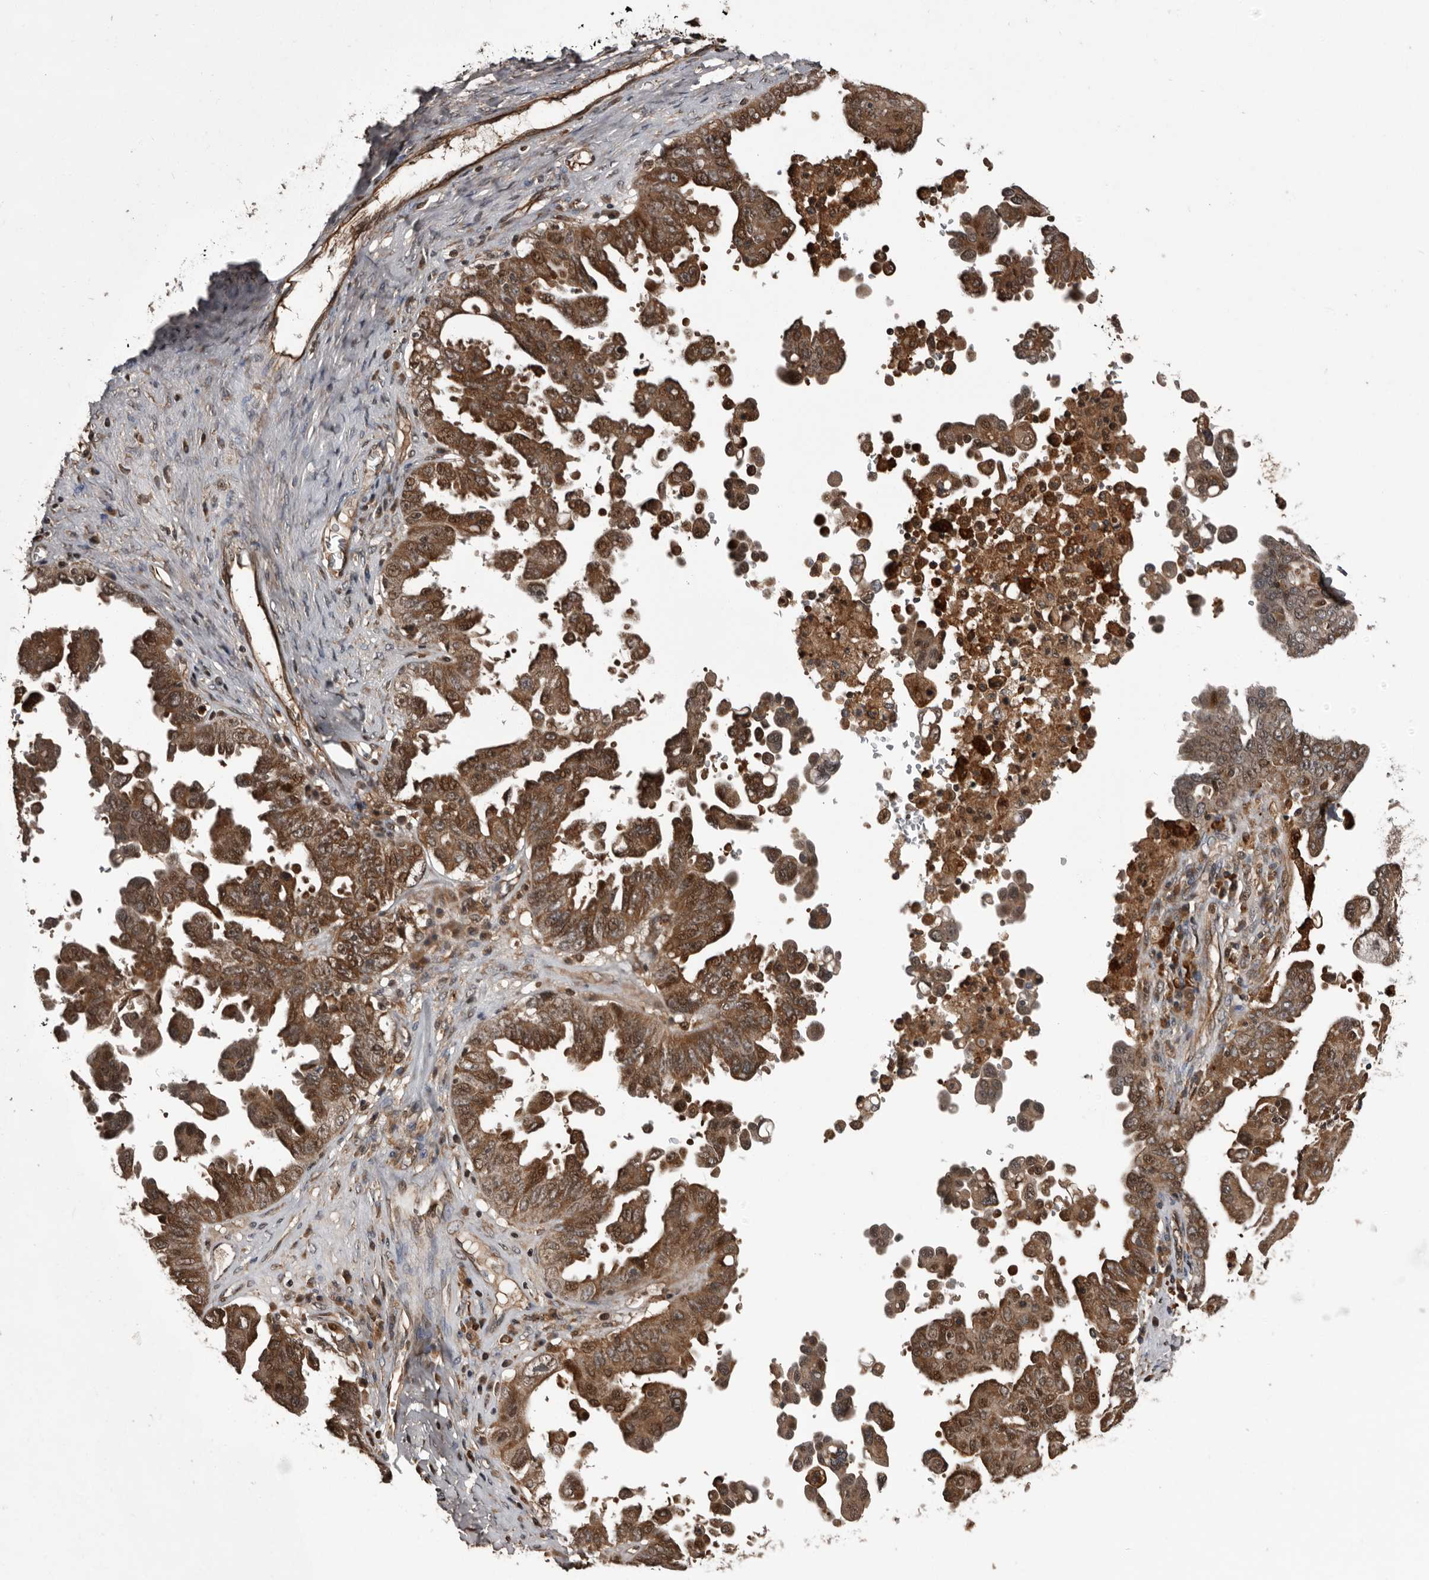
{"staining": {"intensity": "moderate", "quantity": ">75%", "location": "cytoplasmic/membranous,nuclear"}, "tissue": "ovarian cancer", "cell_type": "Tumor cells", "image_type": "cancer", "snomed": [{"axis": "morphology", "description": "Carcinoma, endometroid"}, {"axis": "topography", "description": "Ovary"}], "caption": "High-power microscopy captured an IHC photomicrograph of ovarian cancer (endometroid carcinoma), revealing moderate cytoplasmic/membranous and nuclear staining in about >75% of tumor cells.", "gene": "SERTAD4", "patient": {"sex": "female", "age": 62}}